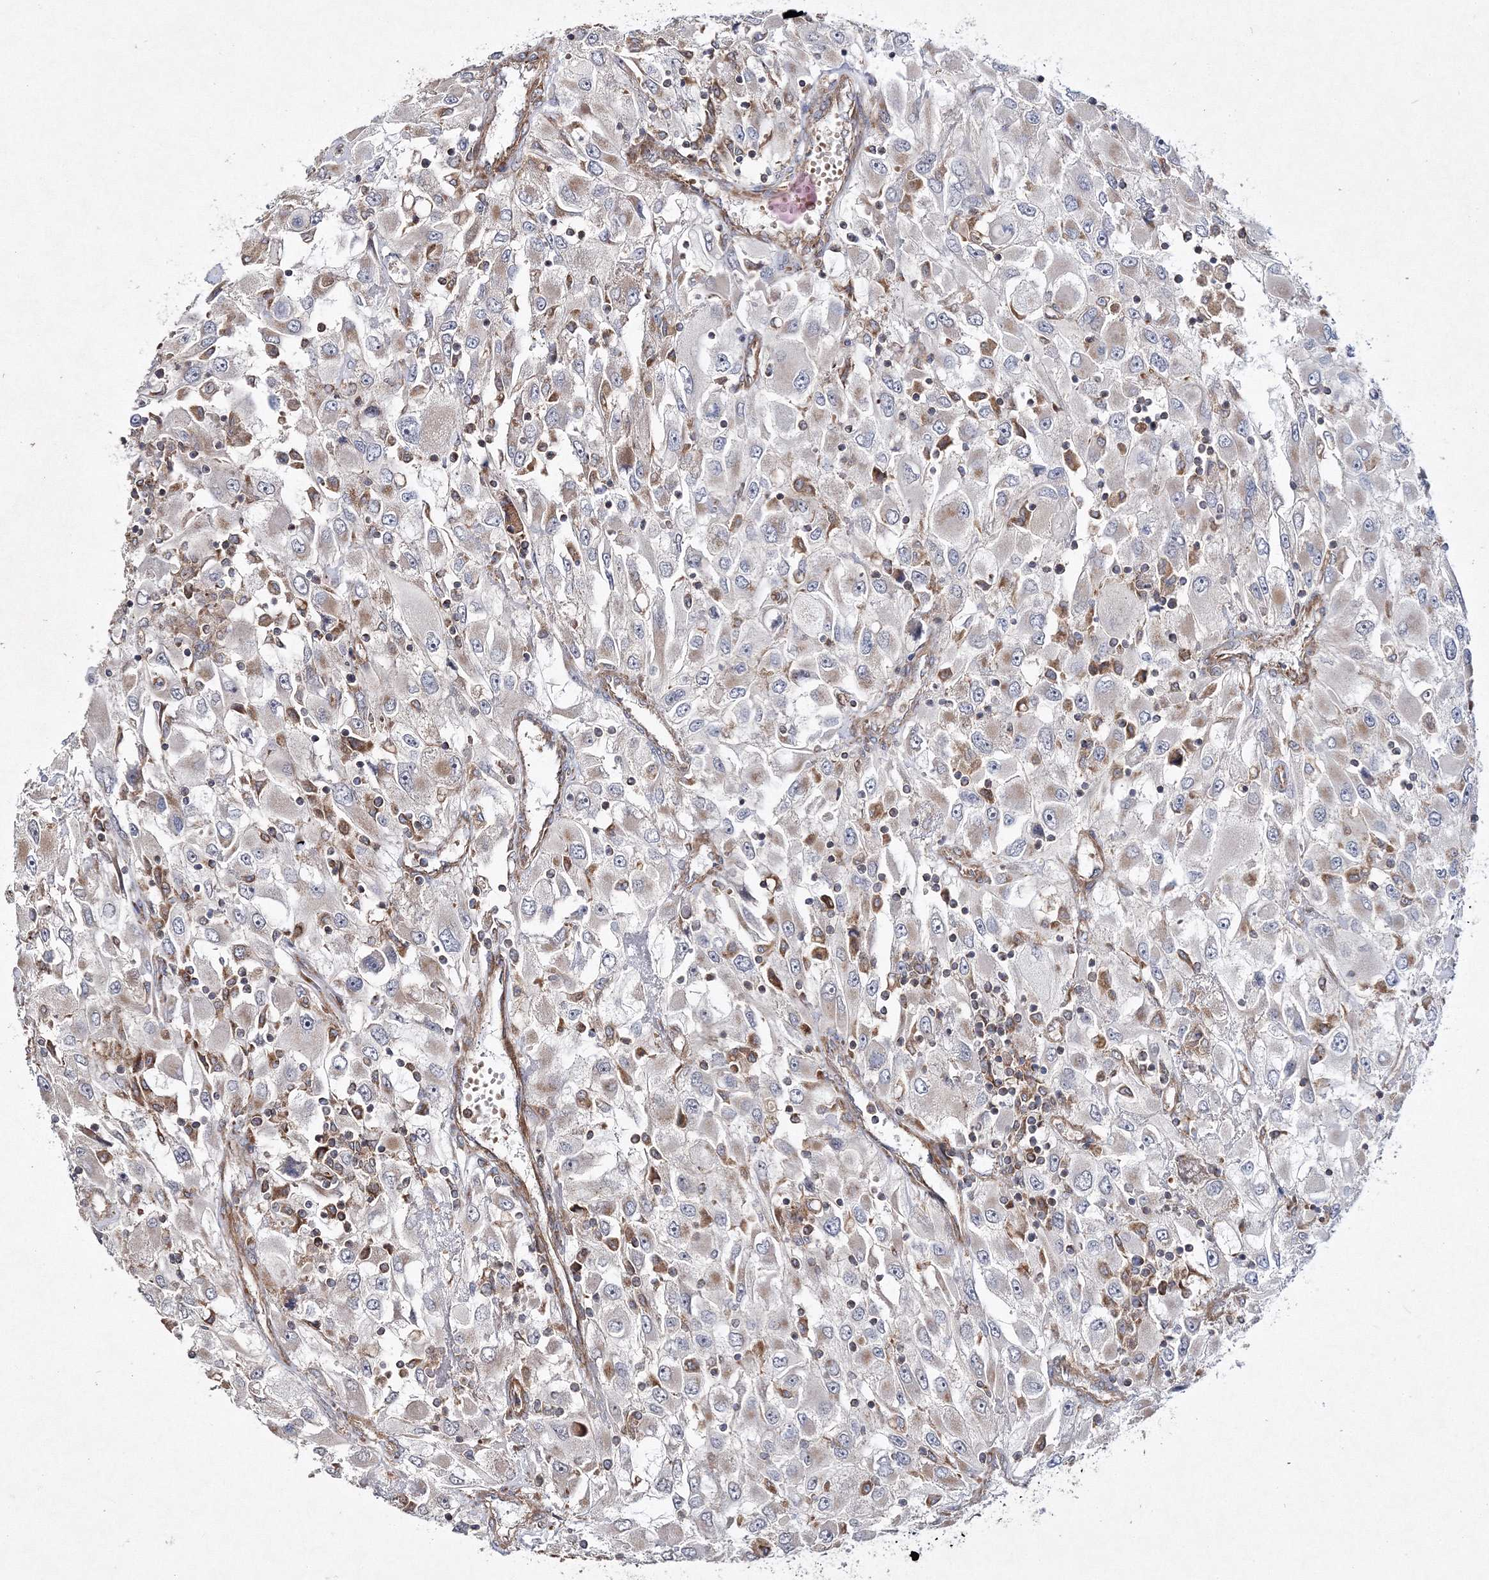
{"staining": {"intensity": "negative", "quantity": "none", "location": "none"}, "tissue": "renal cancer", "cell_type": "Tumor cells", "image_type": "cancer", "snomed": [{"axis": "morphology", "description": "Adenocarcinoma, NOS"}, {"axis": "topography", "description": "Kidney"}], "caption": "Immunohistochemistry (IHC) histopathology image of neoplastic tissue: renal cancer (adenocarcinoma) stained with DAB (3,3'-diaminobenzidine) exhibits no significant protein expression in tumor cells.", "gene": "DNAJC13", "patient": {"sex": "female", "age": 52}}